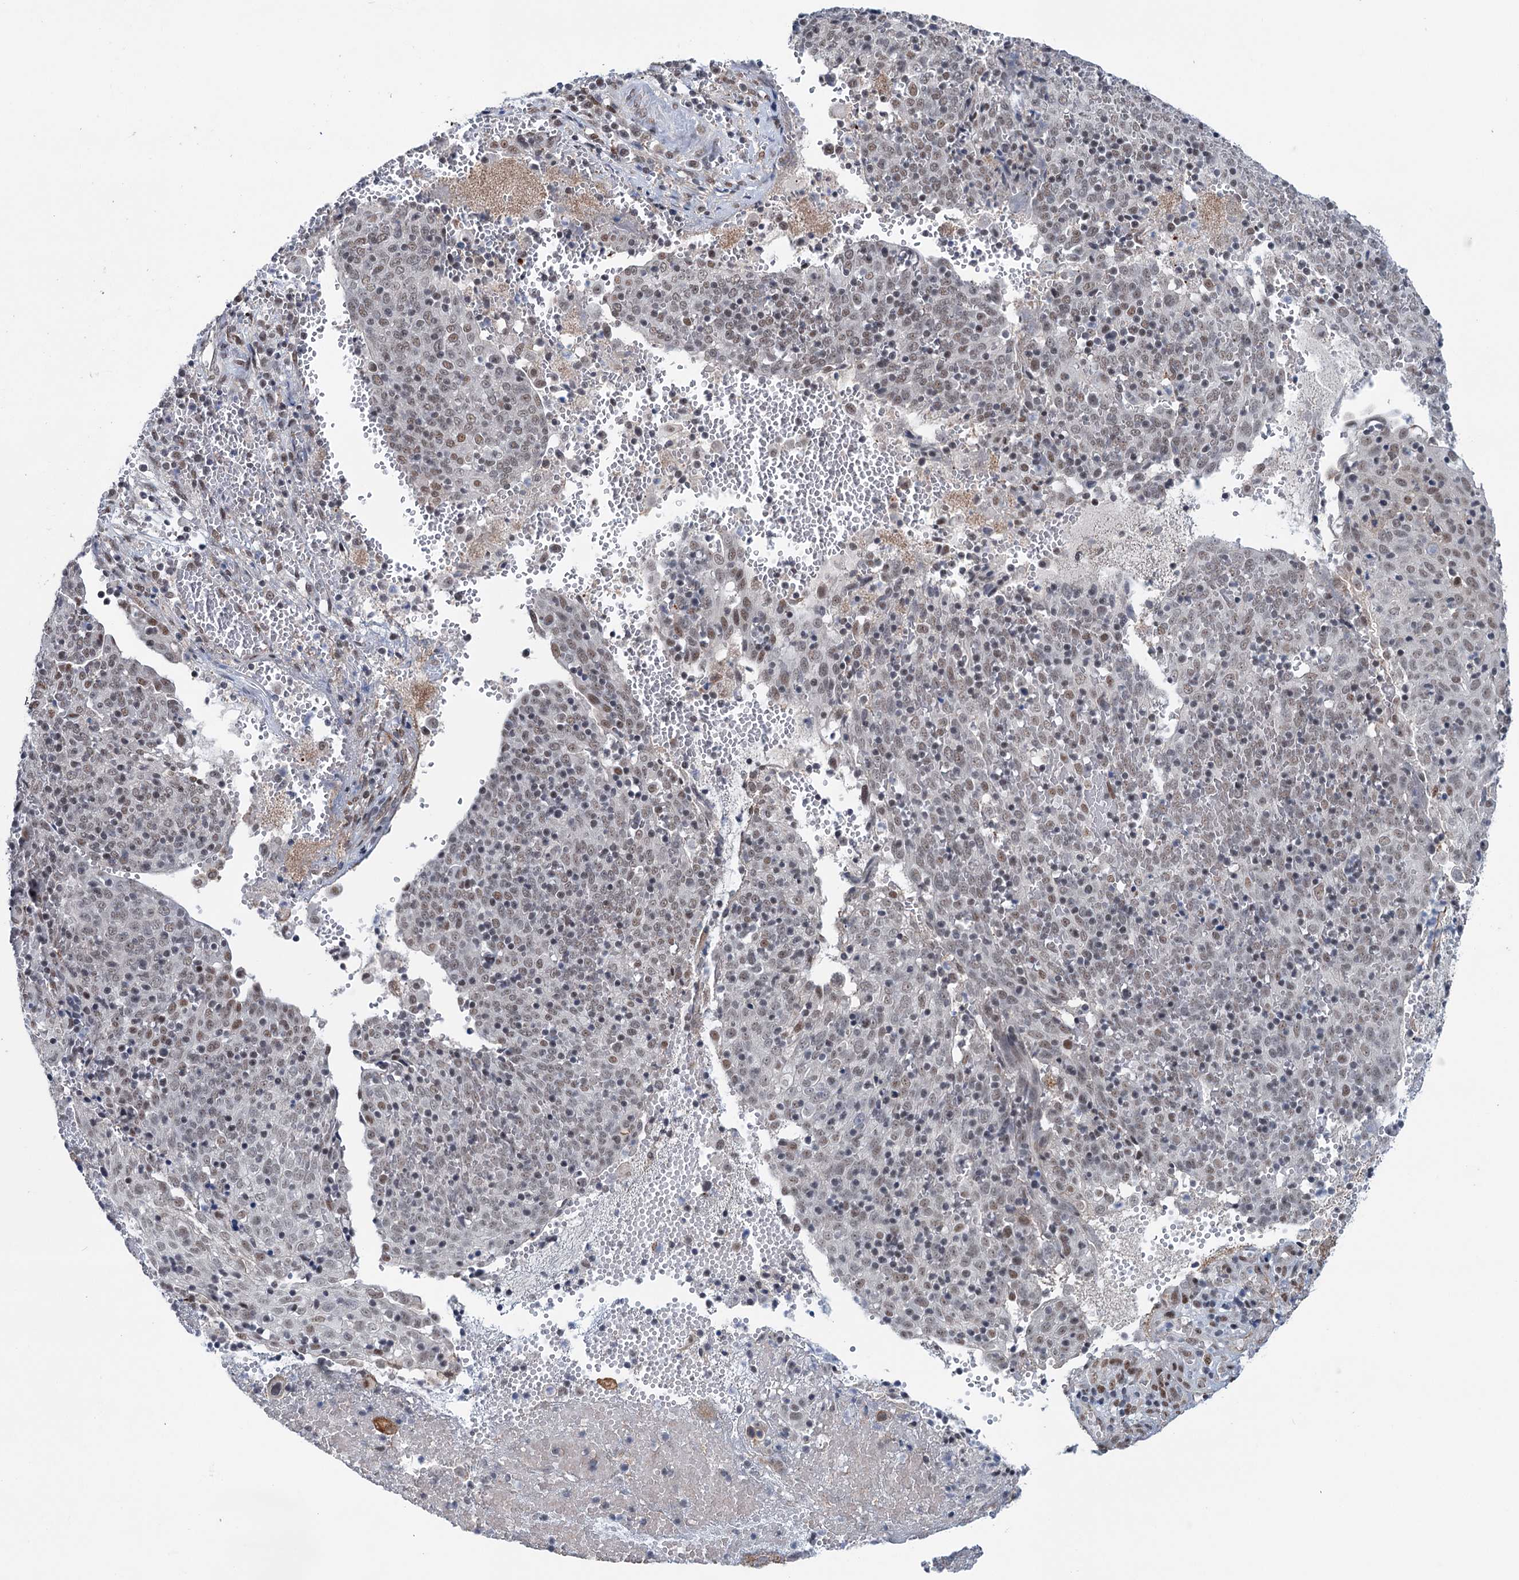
{"staining": {"intensity": "moderate", "quantity": ">75%", "location": "nuclear"}, "tissue": "cervical cancer", "cell_type": "Tumor cells", "image_type": "cancer", "snomed": [{"axis": "morphology", "description": "Squamous cell carcinoma, NOS"}, {"axis": "topography", "description": "Cervix"}], "caption": "The histopathology image shows staining of cervical cancer (squamous cell carcinoma), revealing moderate nuclear protein expression (brown color) within tumor cells.", "gene": "FAM53A", "patient": {"sex": "female", "age": 67}}